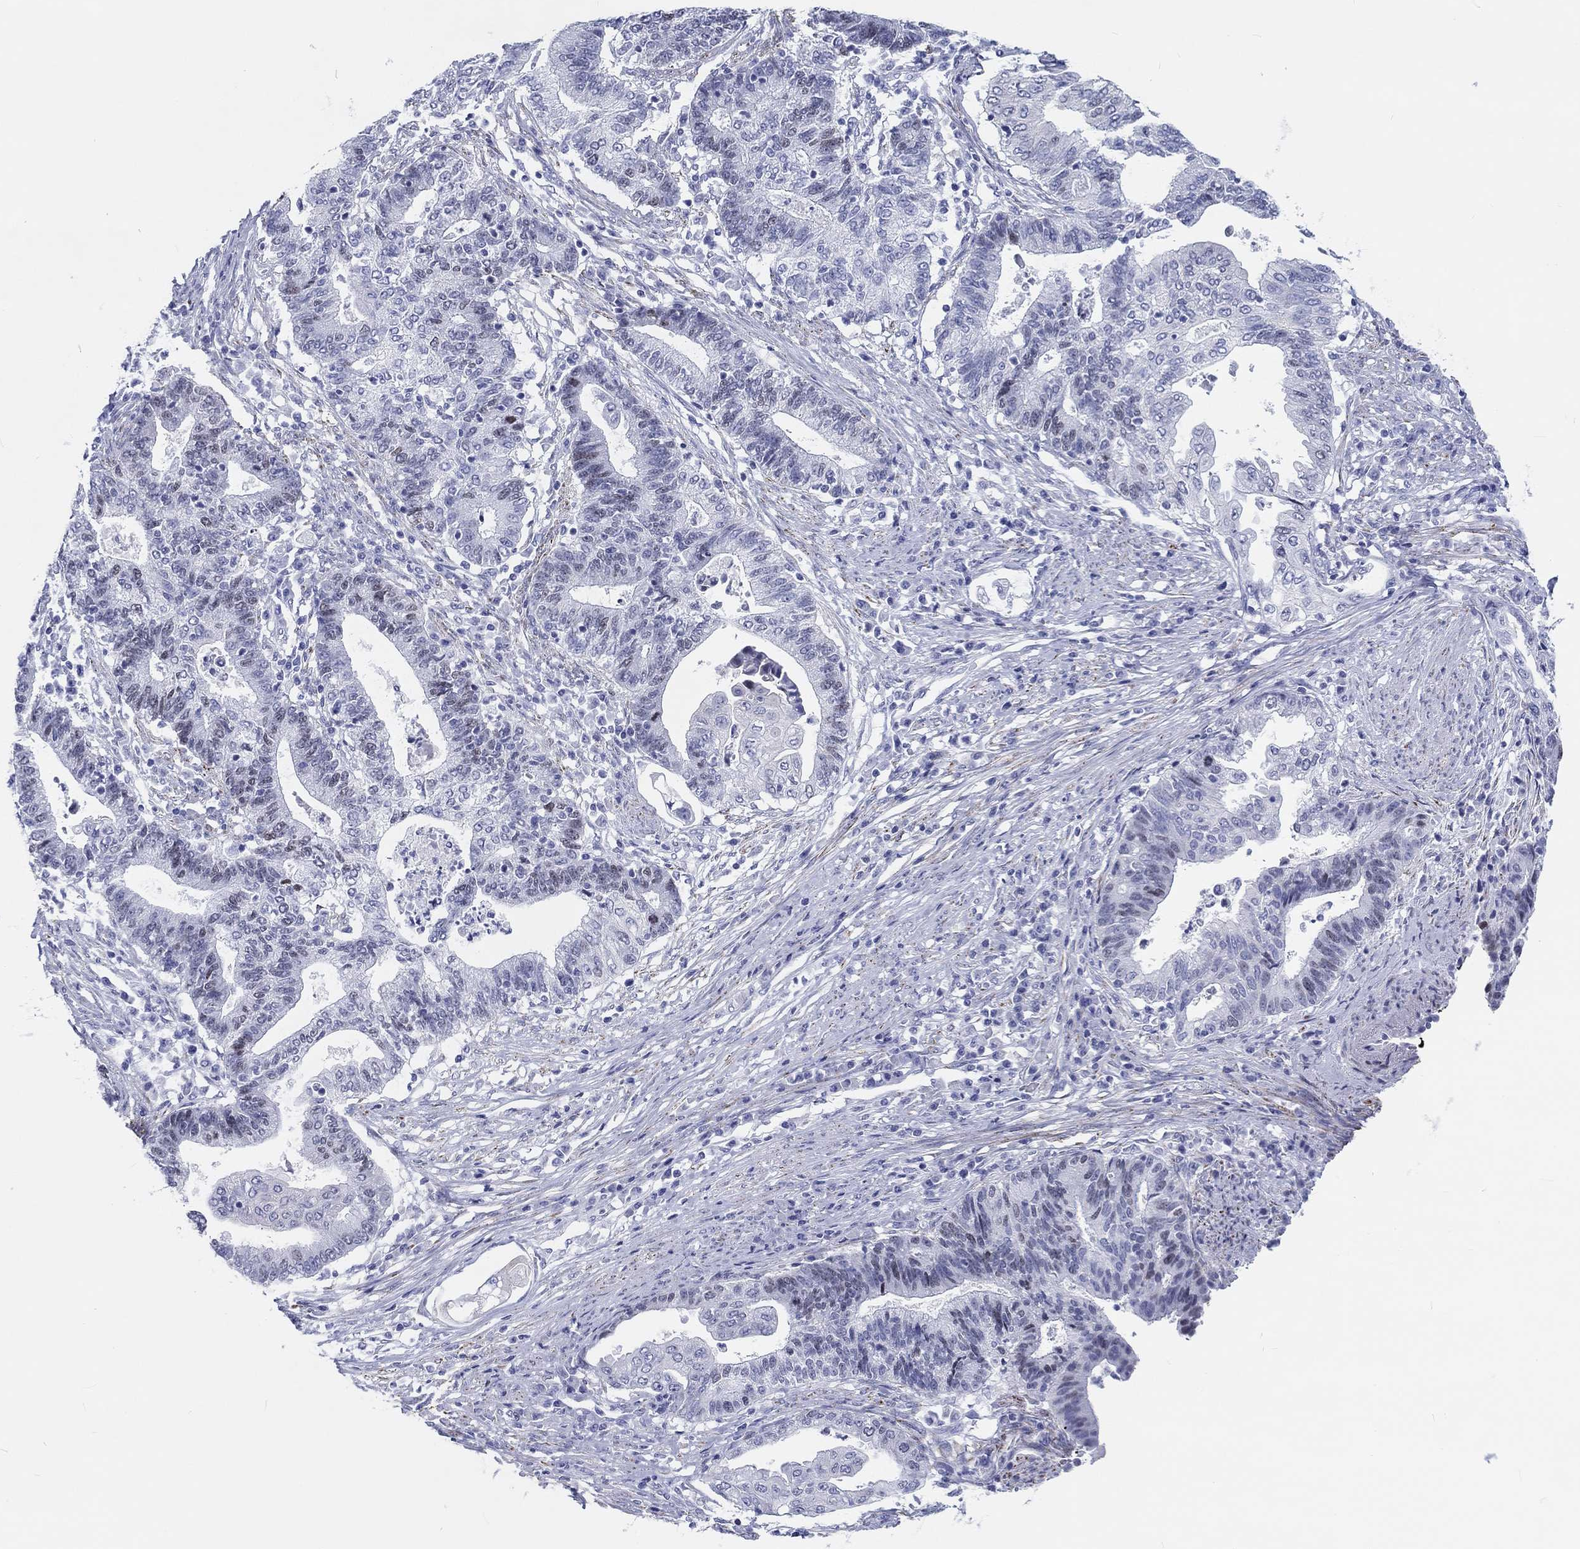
{"staining": {"intensity": "negative", "quantity": "none", "location": "none"}, "tissue": "endometrial cancer", "cell_type": "Tumor cells", "image_type": "cancer", "snomed": [{"axis": "morphology", "description": "Adenocarcinoma, NOS"}, {"axis": "topography", "description": "Uterus"}, {"axis": "topography", "description": "Endometrium"}], "caption": "DAB (3,3'-diaminobenzidine) immunohistochemical staining of human endometrial cancer (adenocarcinoma) exhibits no significant positivity in tumor cells.", "gene": "H1-1", "patient": {"sex": "female", "age": 54}}